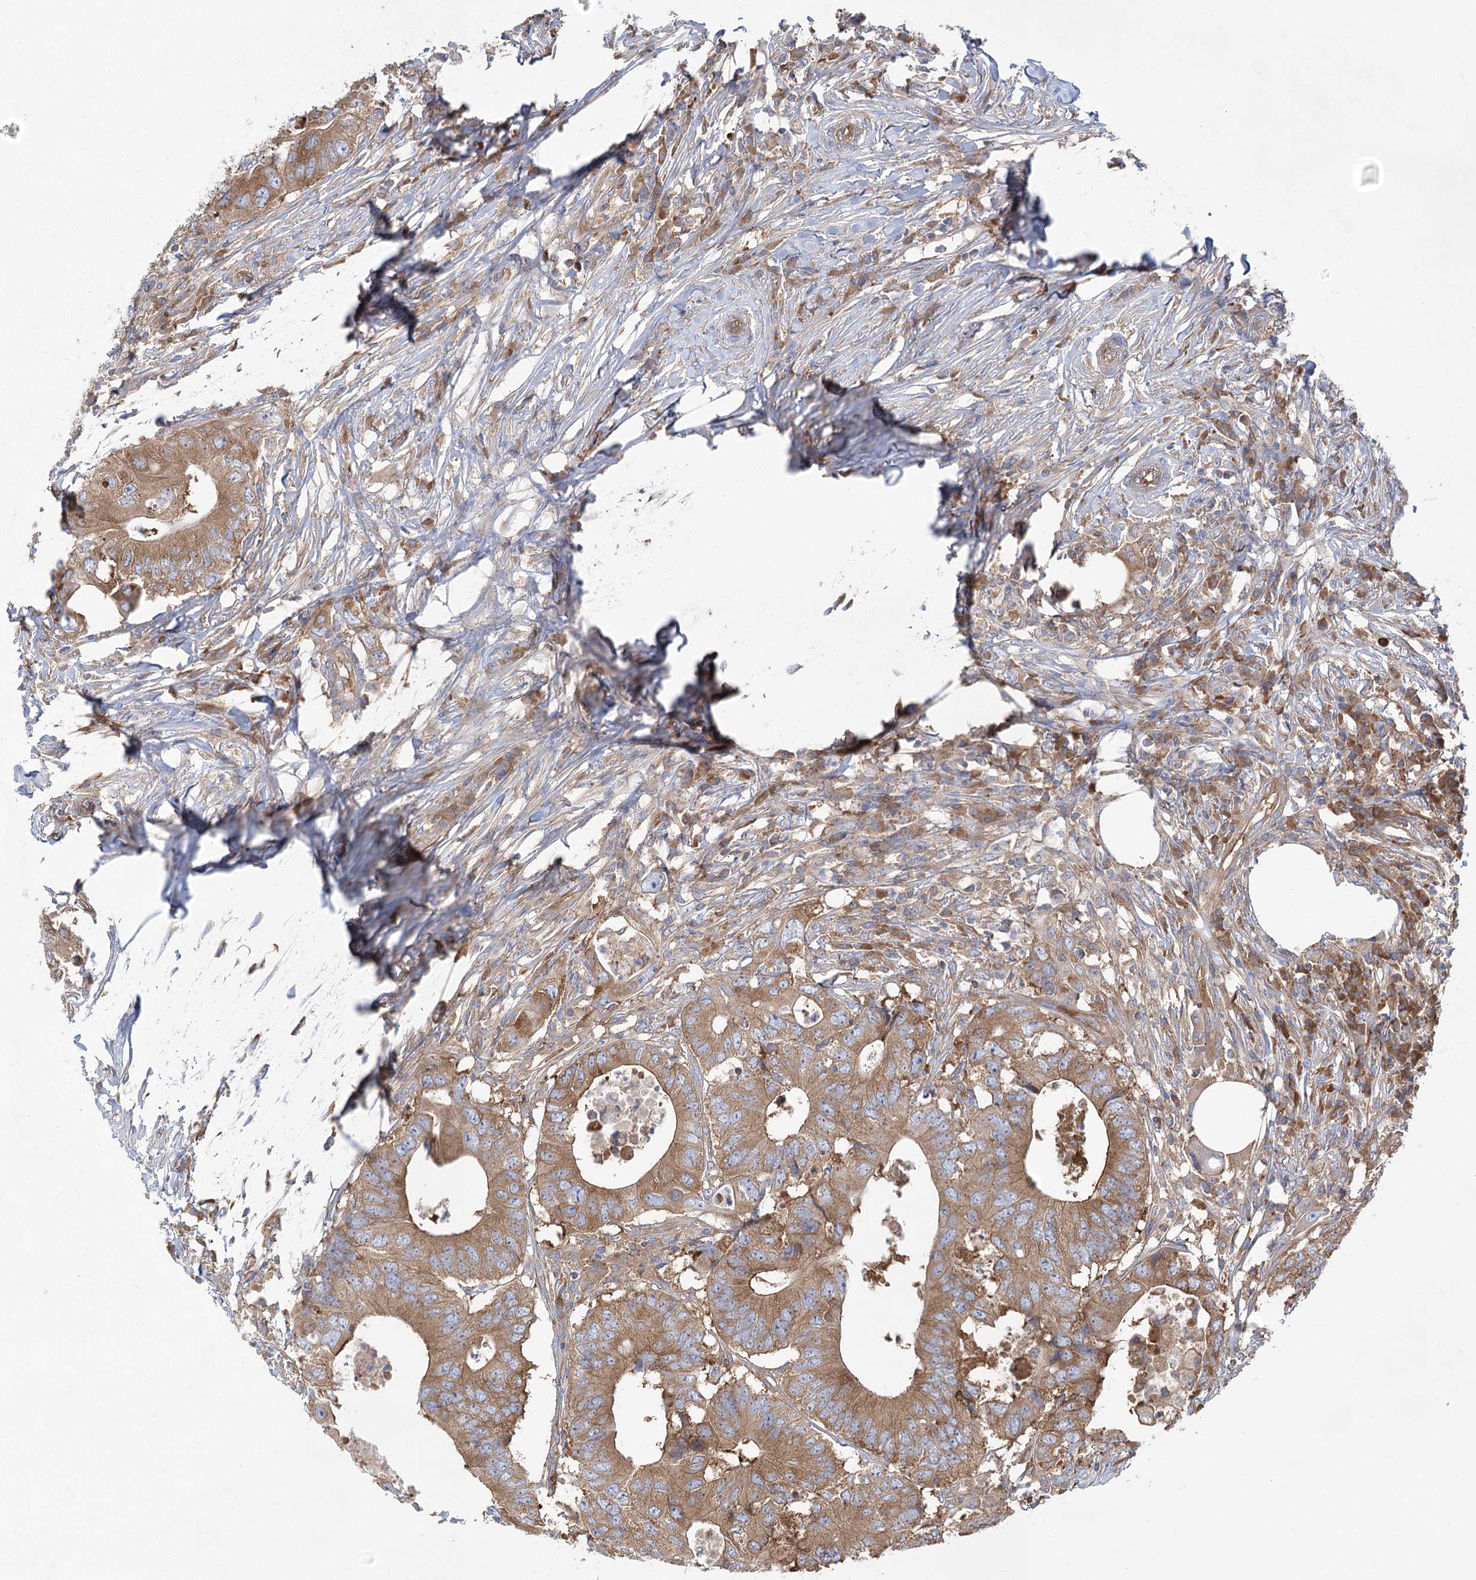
{"staining": {"intensity": "moderate", "quantity": ">75%", "location": "cytoplasmic/membranous"}, "tissue": "colorectal cancer", "cell_type": "Tumor cells", "image_type": "cancer", "snomed": [{"axis": "morphology", "description": "Adenocarcinoma, NOS"}, {"axis": "topography", "description": "Colon"}], "caption": "There is medium levels of moderate cytoplasmic/membranous staining in tumor cells of colorectal adenocarcinoma, as demonstrated by immunohistochemical staining (brown color).", "gene": "EIF3A", "patient": {"sex": "male", "age": 71}}